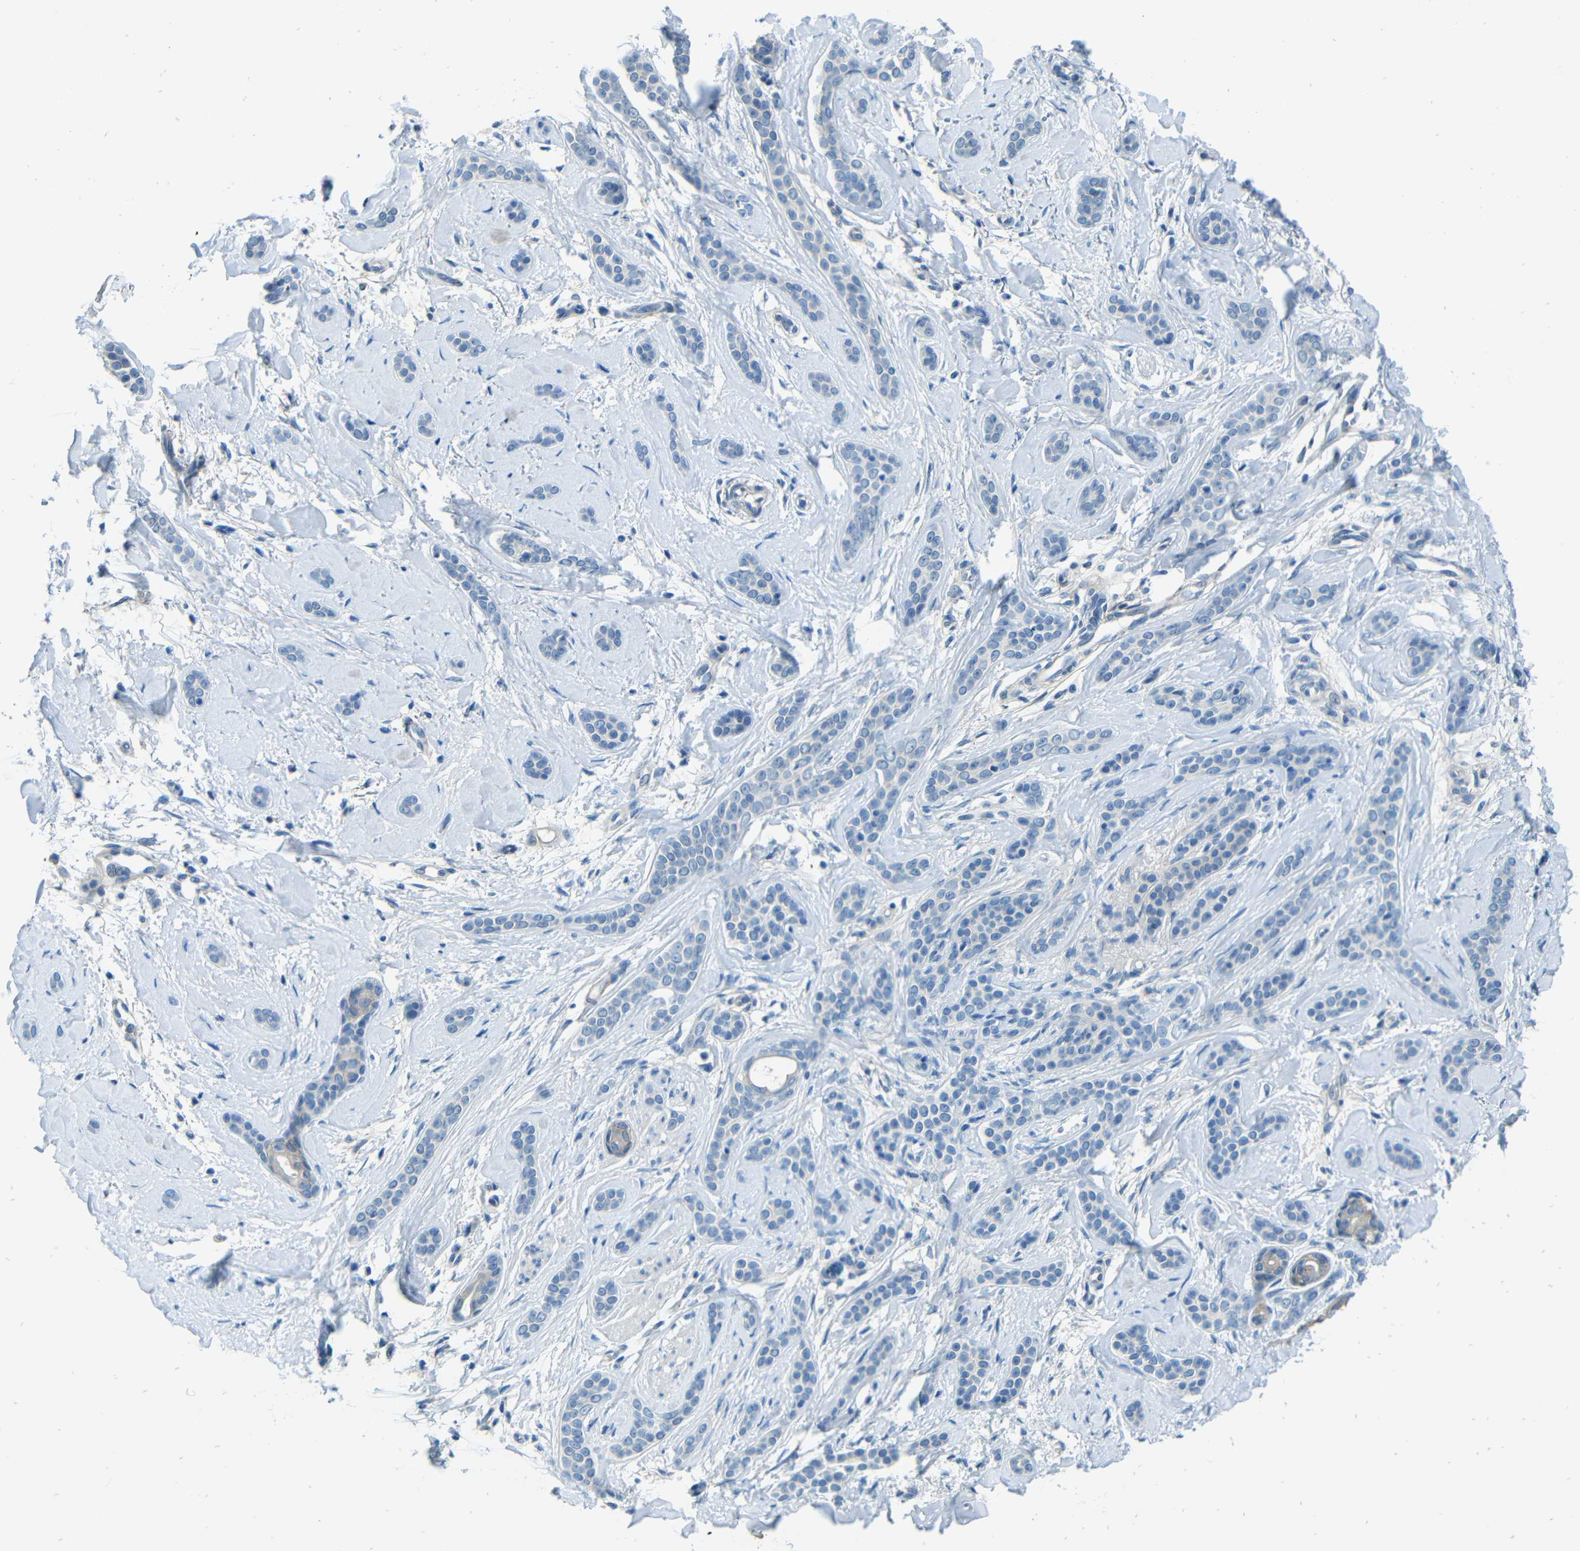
{"staining": {"intensity": "negative", "quantity": "none", "location": "none"}, "tissue": "skin cancer", "cell_type": "Tumor cells", "image_type": "cancer", "snomed": [{"axis": "morphology", "description": "Basal cell carcinoma"}, {"axis": "morphology", "description": "Adnexal tumor, benign"}, {"axis": "topography", "description": "Skin"}], "caption": "An image of skin cancer (basal cell carcinoma) stained for a protein demonstrates no brown staining in tumor cells.", "gene": "CYP26B1", "patient": {"sex": "female", "age": 42}}